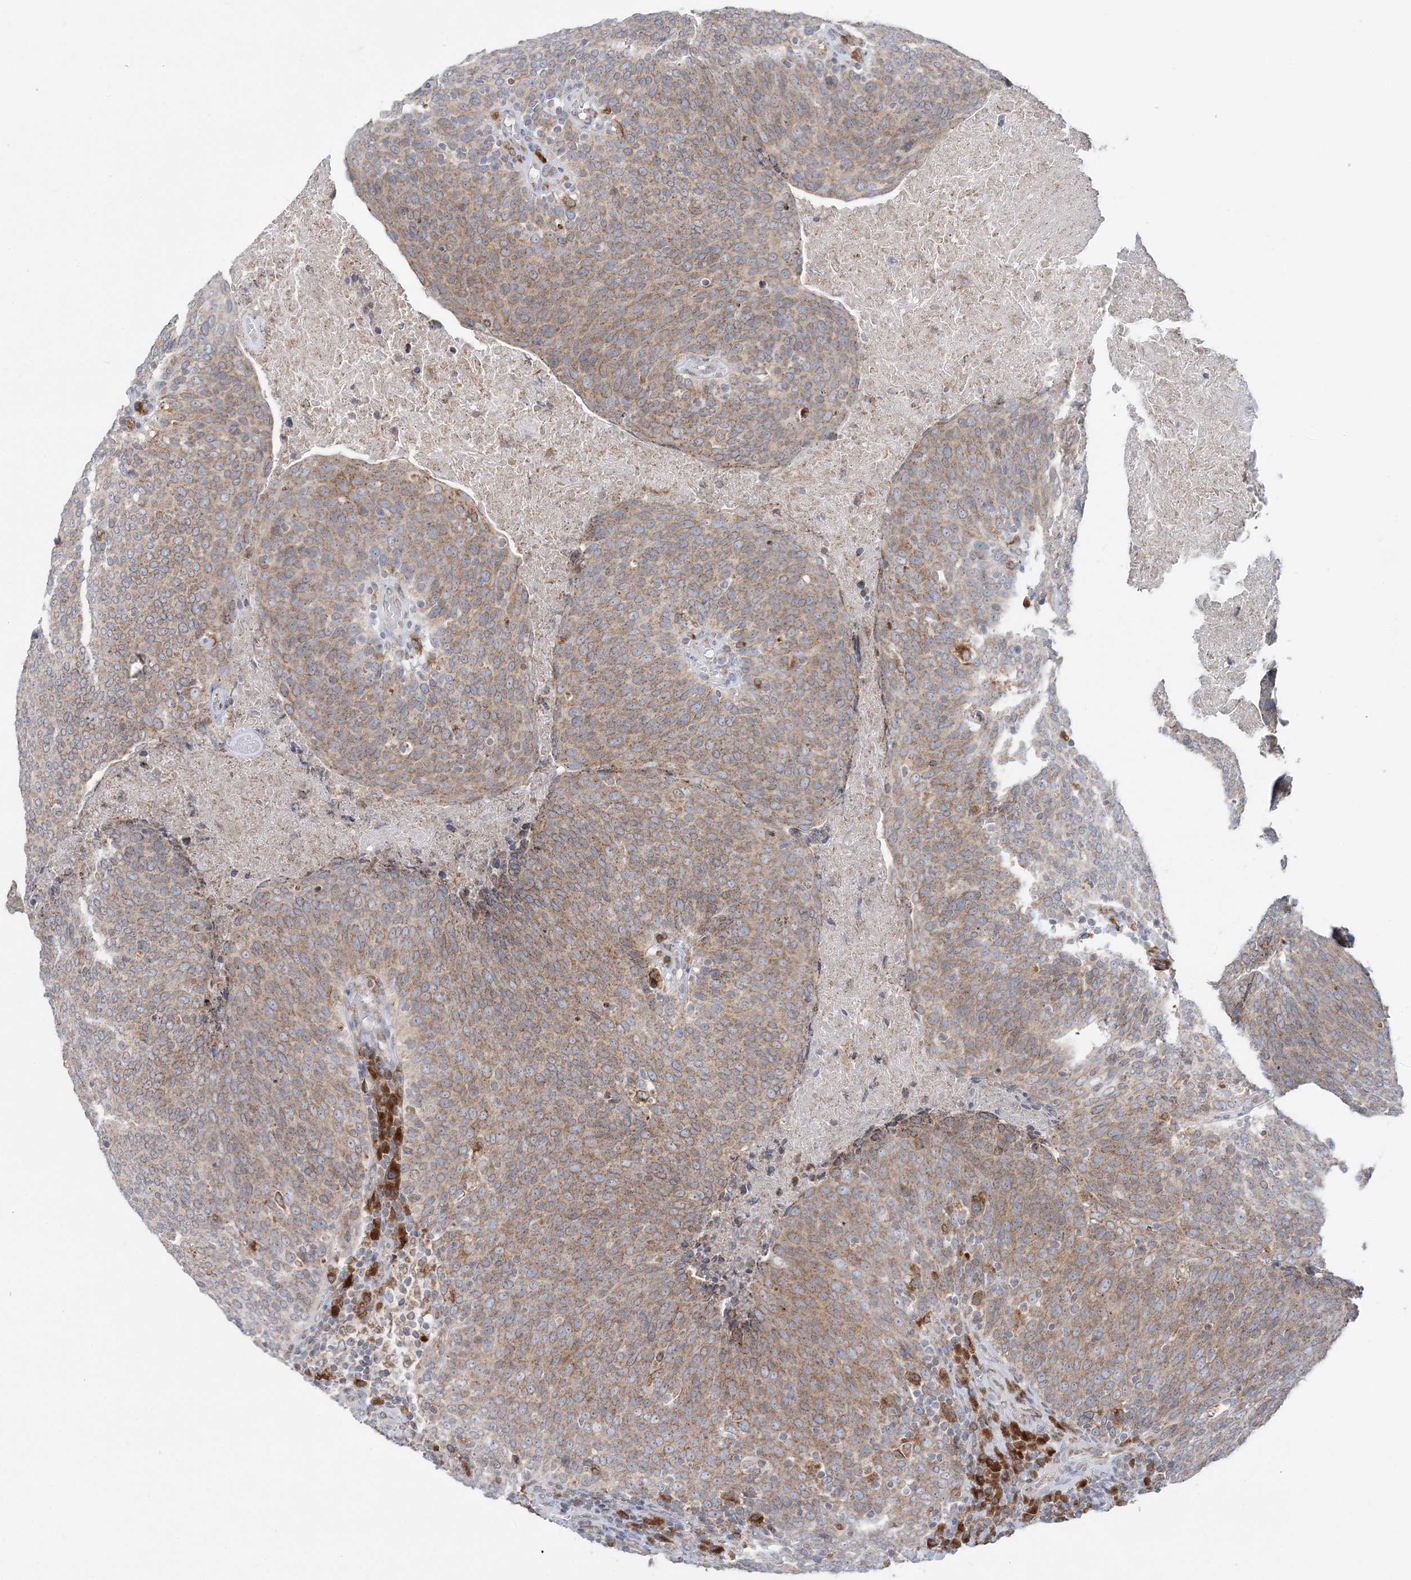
{"staining": {"intensity": "weak", "quantity": ">75%", "location": "cytoplasmic/membranous"}, "tissue": "head and neck cancer", "cell_type": "Tumor cells", "image_type": "cancer", "snomed": [{"axis": "morphology", "description": "Squamous cell carcinoma, NOS"}, {"axis": "morphology", "description": "Squamous cell carcinoma, metastatic, NOS"}, {"axis": "topography", "description": "Lymph node"}, {"axis": "topography", "description": "Head-Neck"}], "caption": "A photomicrograph of metastatic squamous cell carcinoma (head and neck) stained for a protein shows weak cytoplasmic/membranous brown staining in tumor cells.", "gene": "TMED10", "patient": {"sex": "male", "age": 62}}